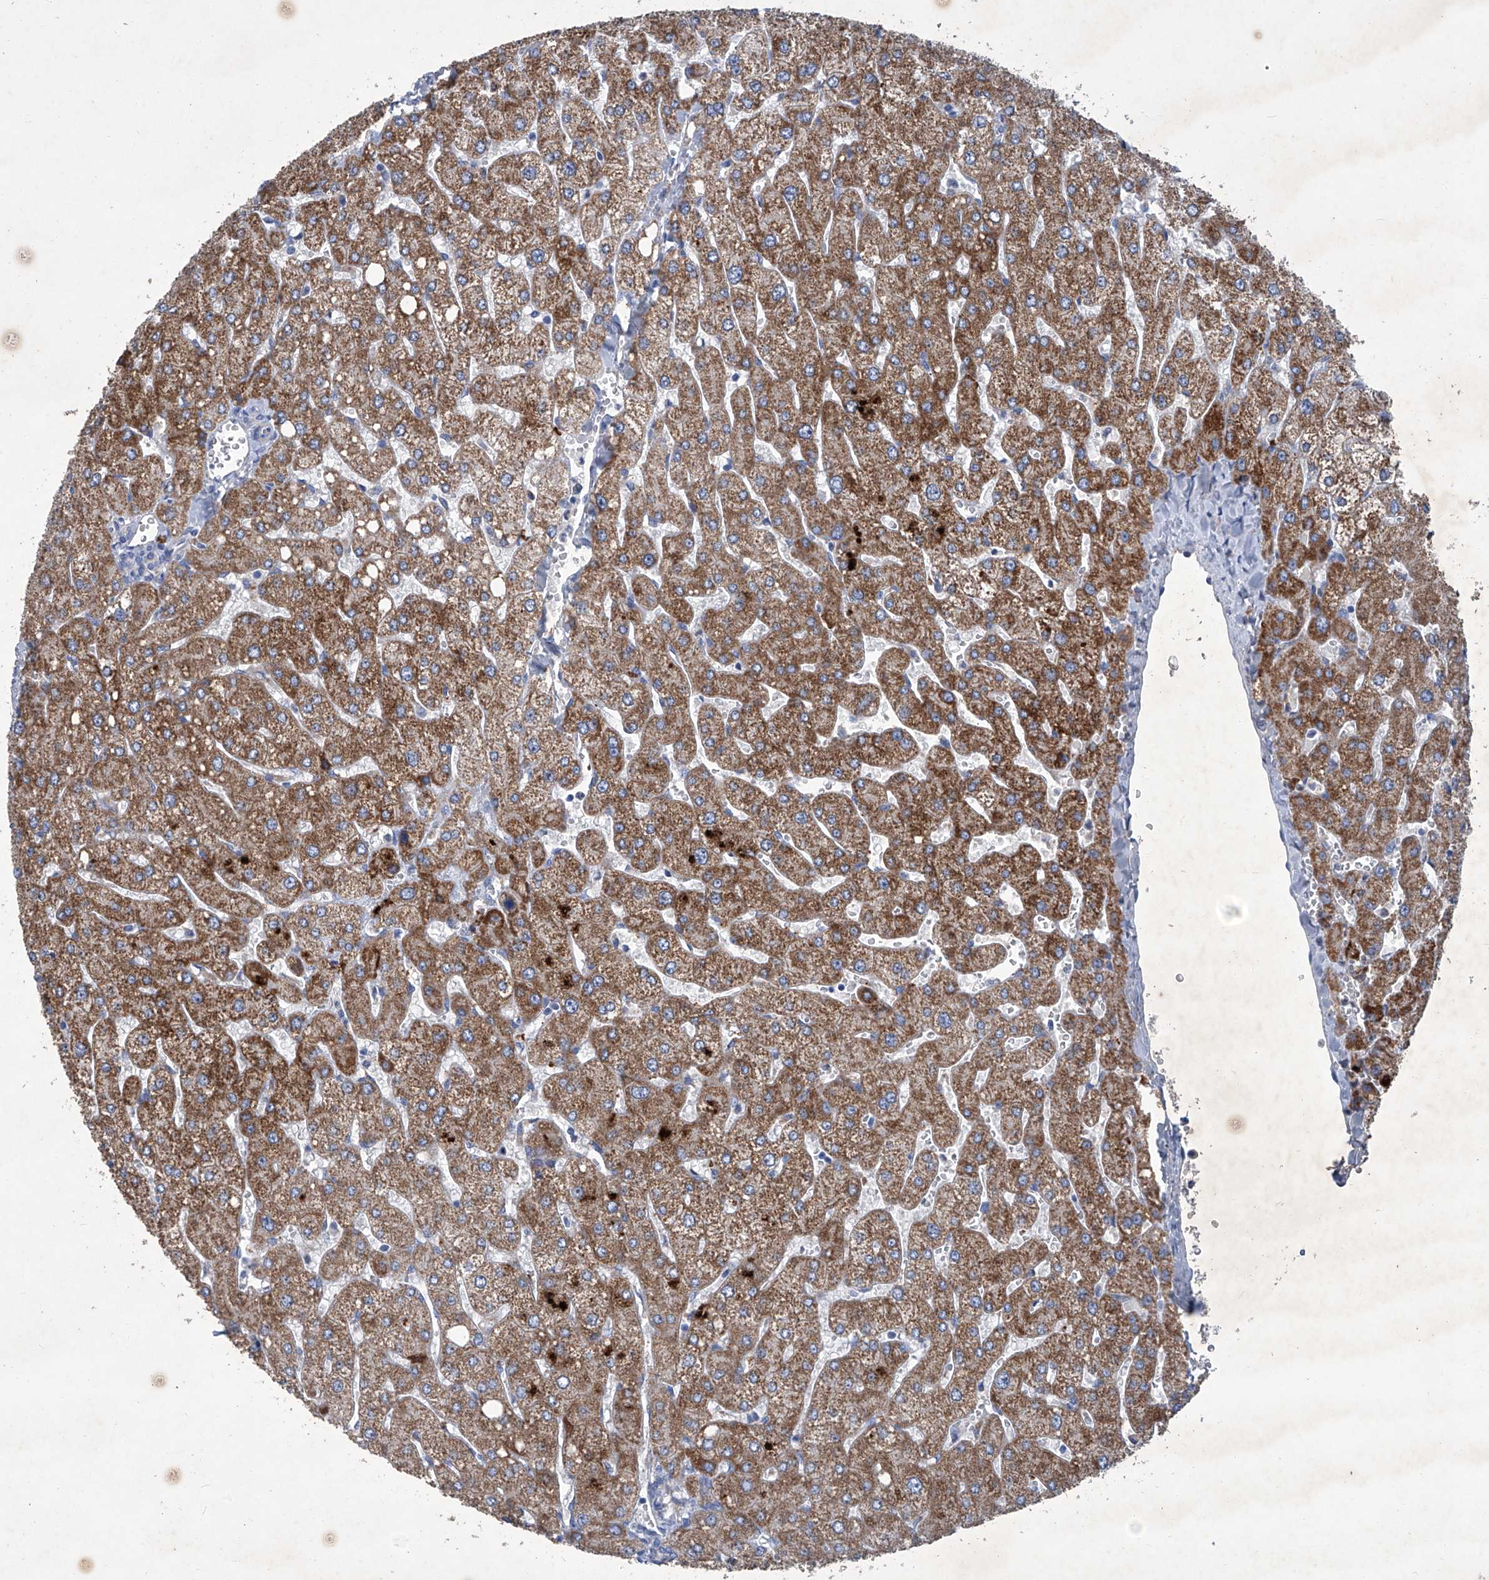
{"staining": {"intensity": "negative", "quantity": "none", "location": "none"}, "tissue": "liver", "cell_type": "Cholangiocytes", "image_type": "normal", "snomed": [{"axis": "morphology", "description": "Normal tissue, NOS"}, {"axis": "topography", "description": "Liver"}], "caption": "Immunohistochemistry histopathology image of unremarkable liver stained for a protein (brown), which reveals no positivity in cholangiocytes.", "gene": "MTARC1", "patient": {"sex": "male", "age": 55}}